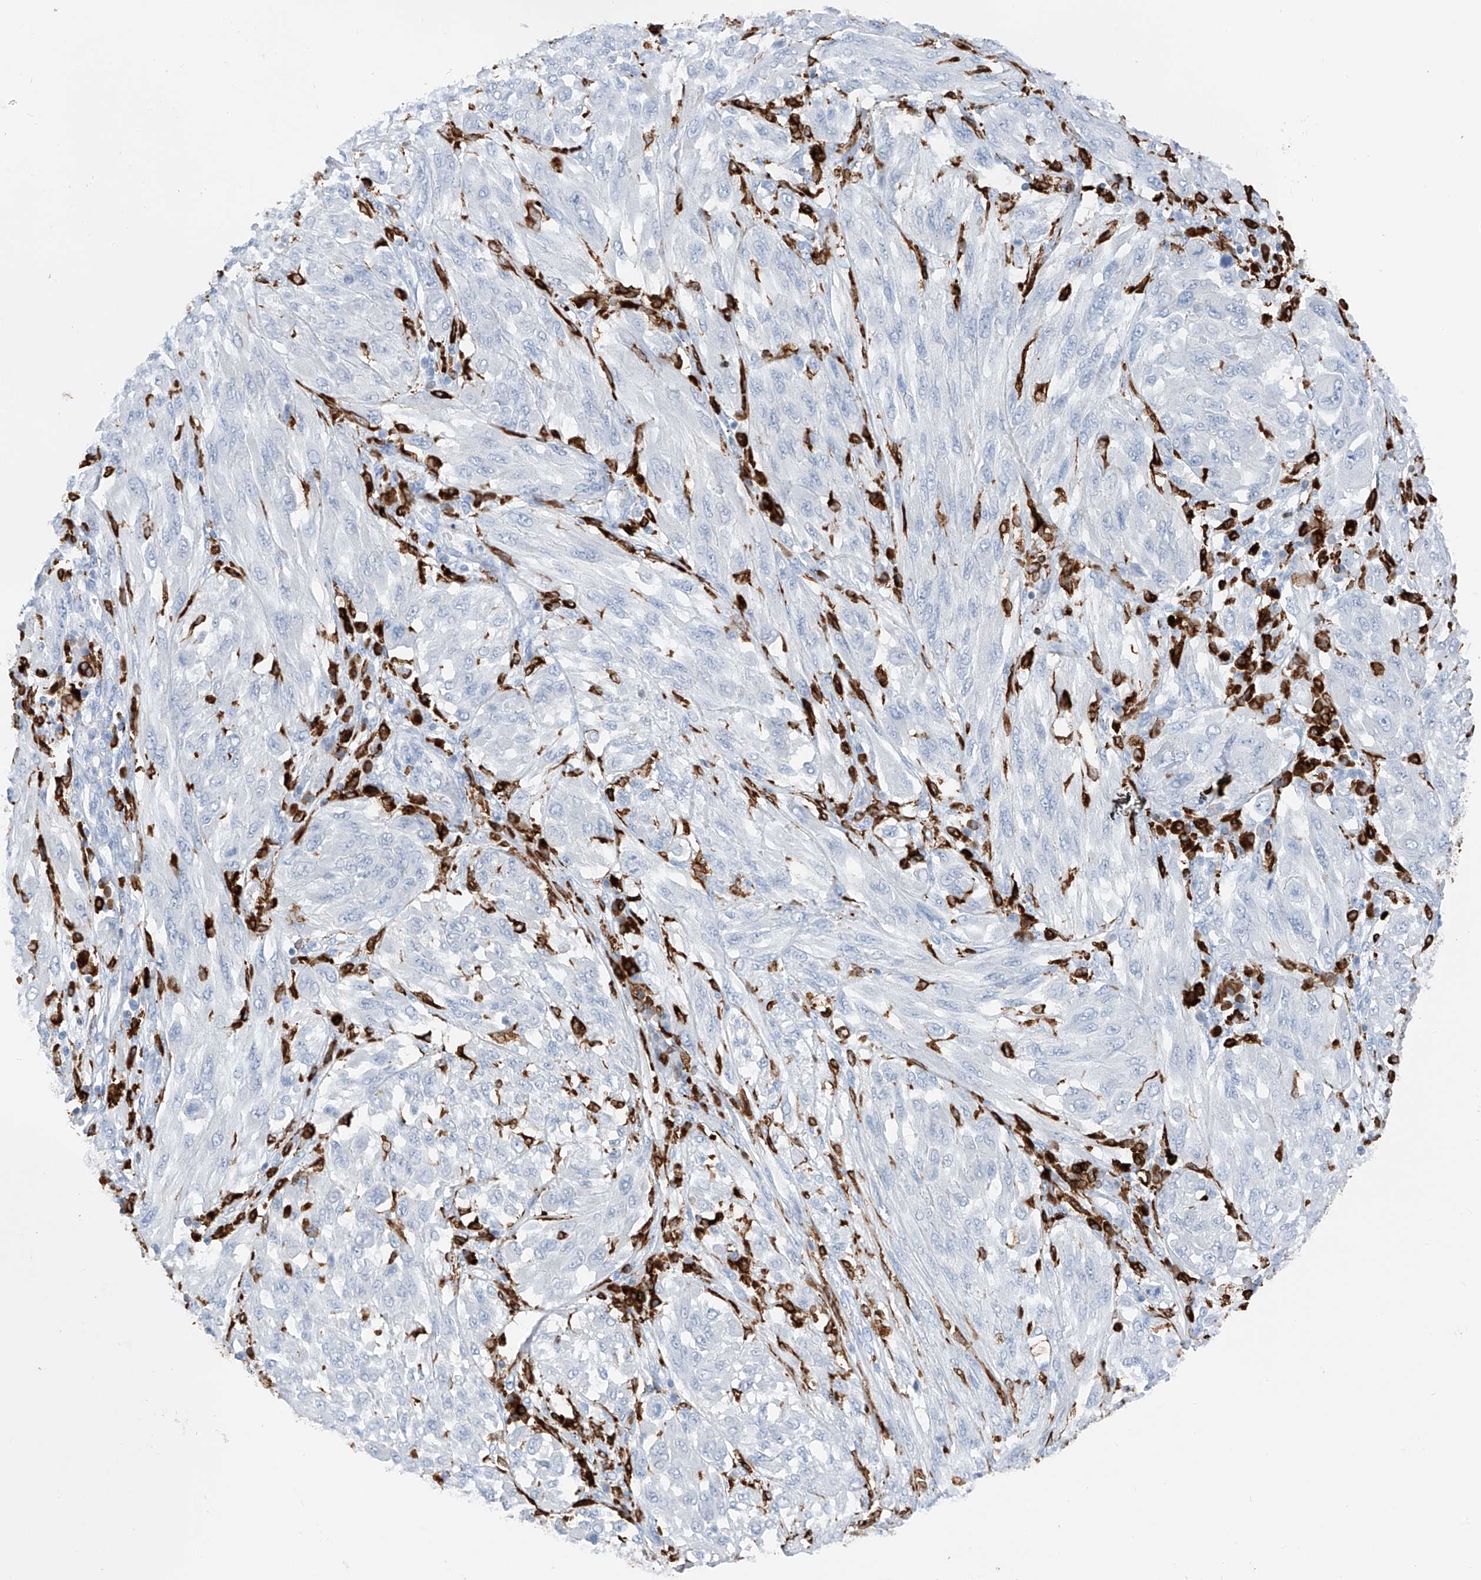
{"staining": {"intensity": "negative", "quantity": "none", "location": "none"}, "tissue": "melanoma", "cell_type": "Tumor cells", "image_type": "cancer", "snomed": [{"axis": "morphology", "description": "Malignant melanoma, NOS"}, {"axis": "topography", "description": "Skin"}], "caption": "Tumor cells are negative for brown protein staining in malignant melanoma.", "gene": "TBXAS1", "patient": {"sex": "female", "age": 91}}